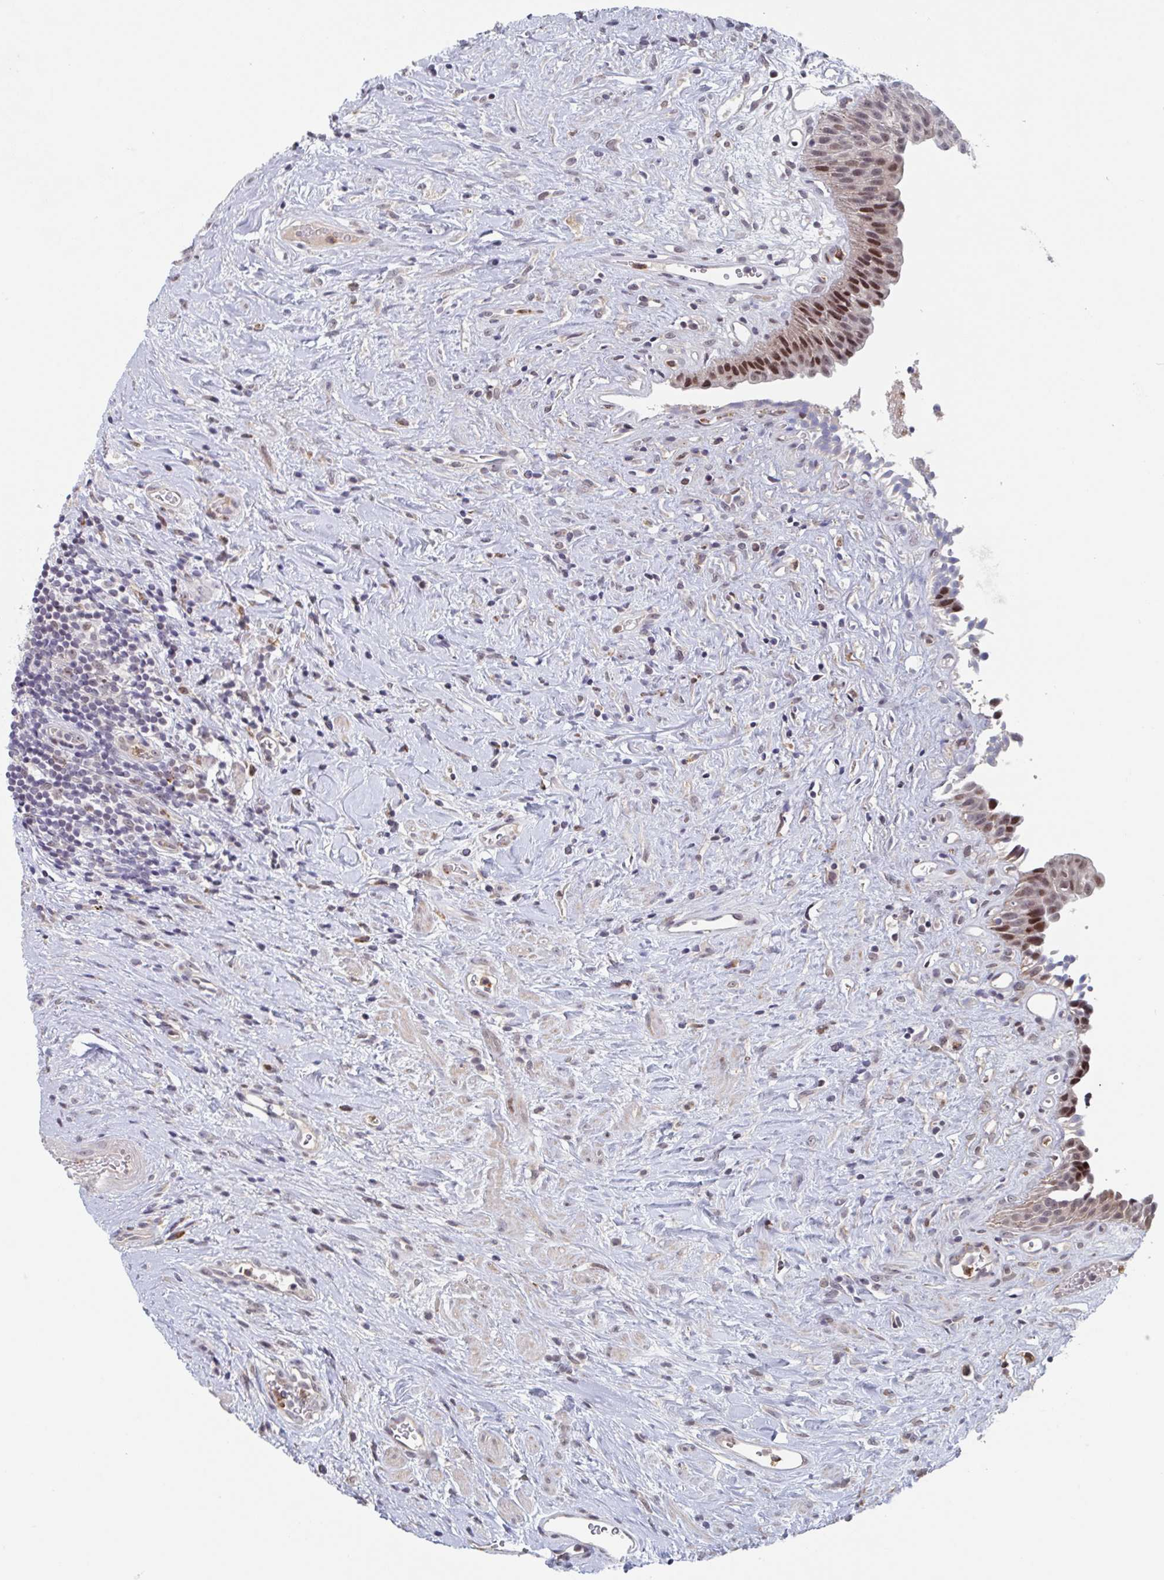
{"staining": {"intensity": "strong", "quantity": "25%-75%", "location": "nuclear"}, "tissue": "urinary bladder", "cell_type": "Urothelial cells", "image_type": "normal", "snomed": [{"axis": "morphology", "description": "Normal tissue, NOS"}, {"axis": "topography", "description": "Urinary bladder"}], "caption": "This micrograph demonstrates unremarkable urinary bladder stained with immunohistochemistry (IHC) to label a protein in brown. The nuclear of urothelial cells show strong positivity for the protein. Nuclei are counter-stained blue.", "gene": "RNF212", "patient": {"sex": "female", "age": 56}}